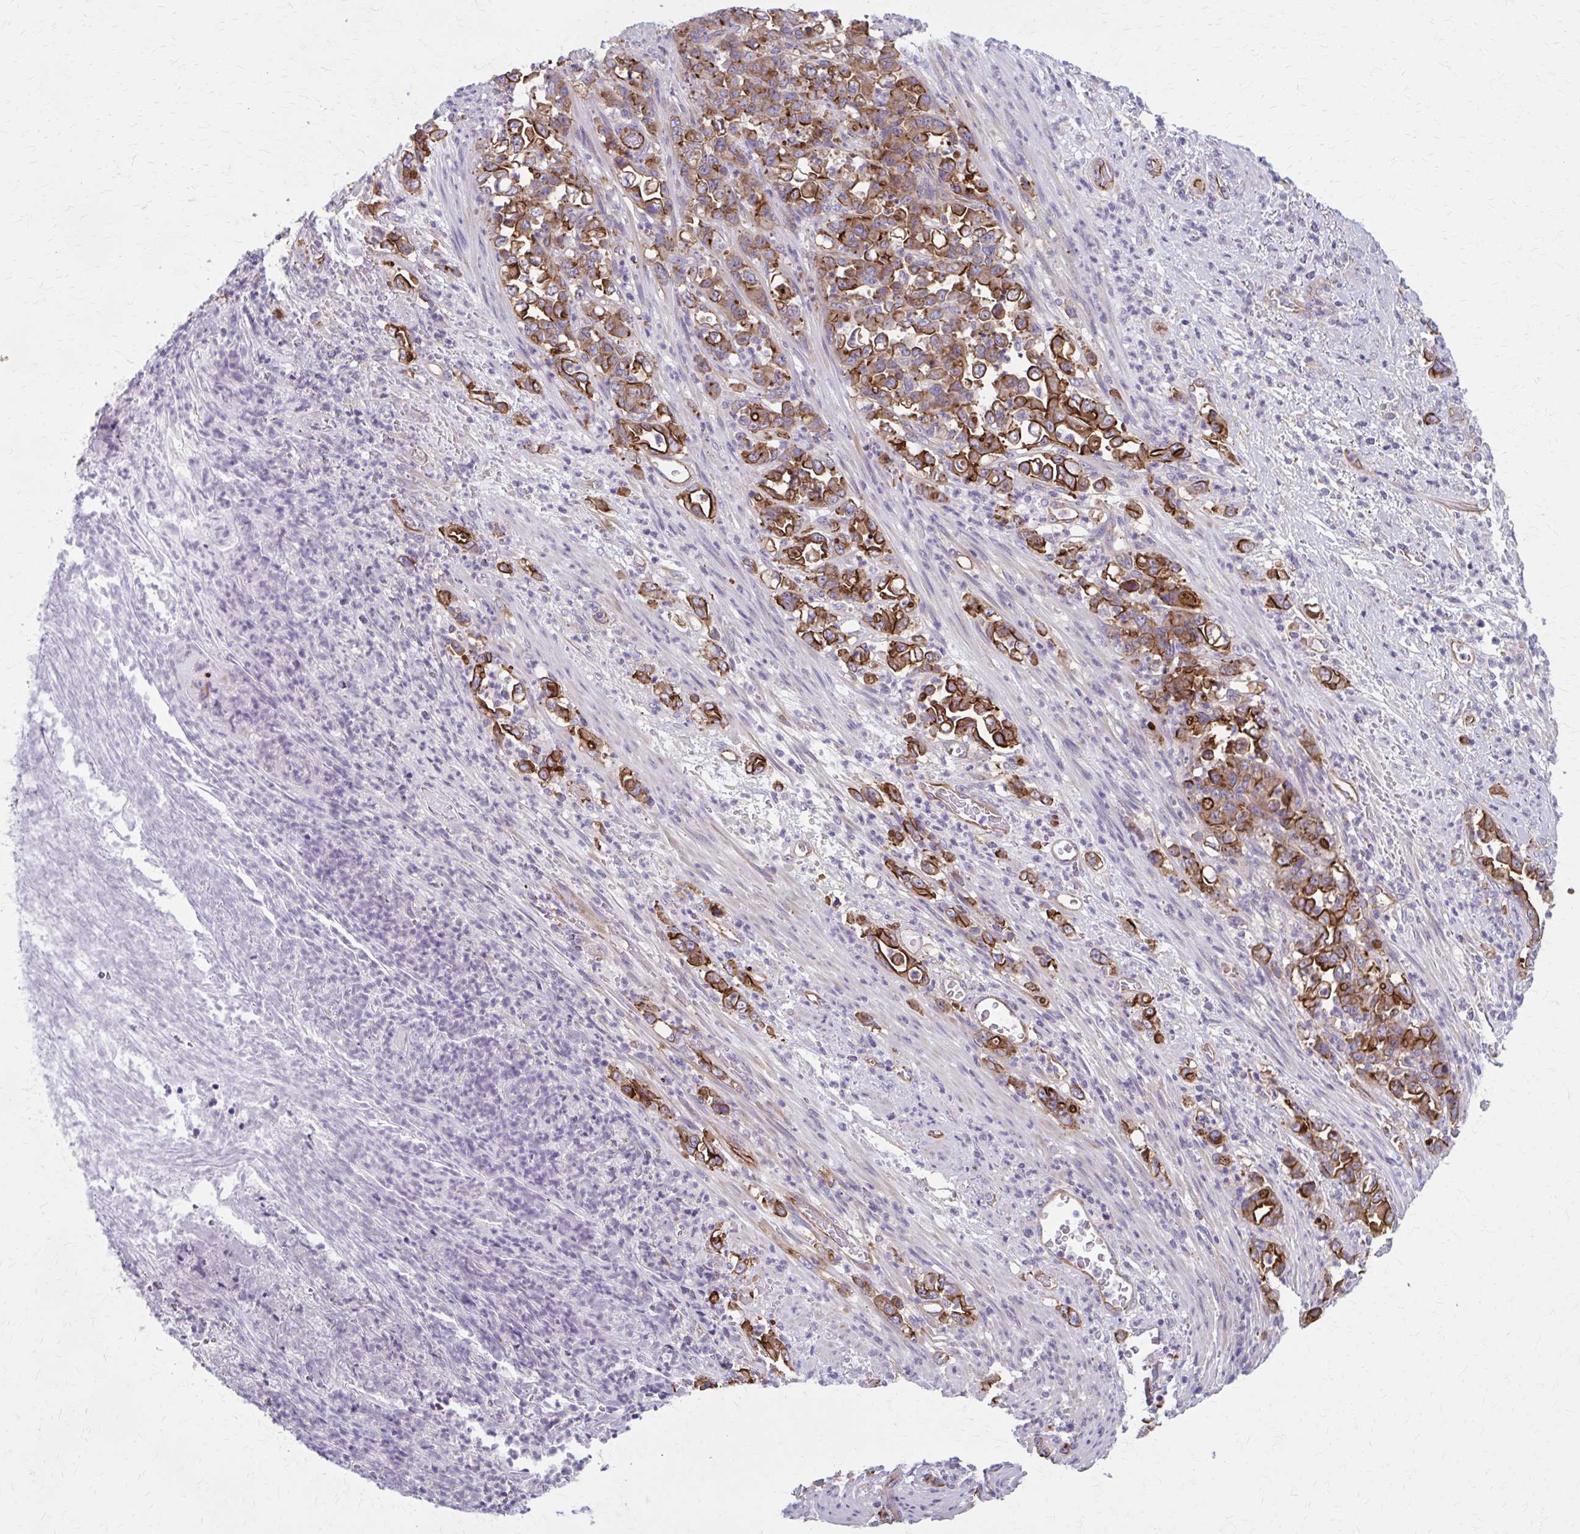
{"staining": {"intensity": "strong", "quantity": ">75%", "location": "cytoplasmic/membranous"}, "tissue": "stomach cancer", "cell_type": "Tumor cells", "image_type": "cancer", "snomed": [{"axis": "morphology", "description": "Normal tissue, NOS"}, {"axis": "morphology", "description": "Adenocarcinoma, NOS"}, {"axis": "topography", "description": "Stomach"}], "caption": "IHC histopathology image of stomach cancer (adenocarcinoma) stained for a protein (brown), which exhibits high levels of strong cytoplasmic/membranous expression in approximately >75% of tumor cells.", "gene": "ZDHHC7", "patient": {"sex": "female", "age": 79}}